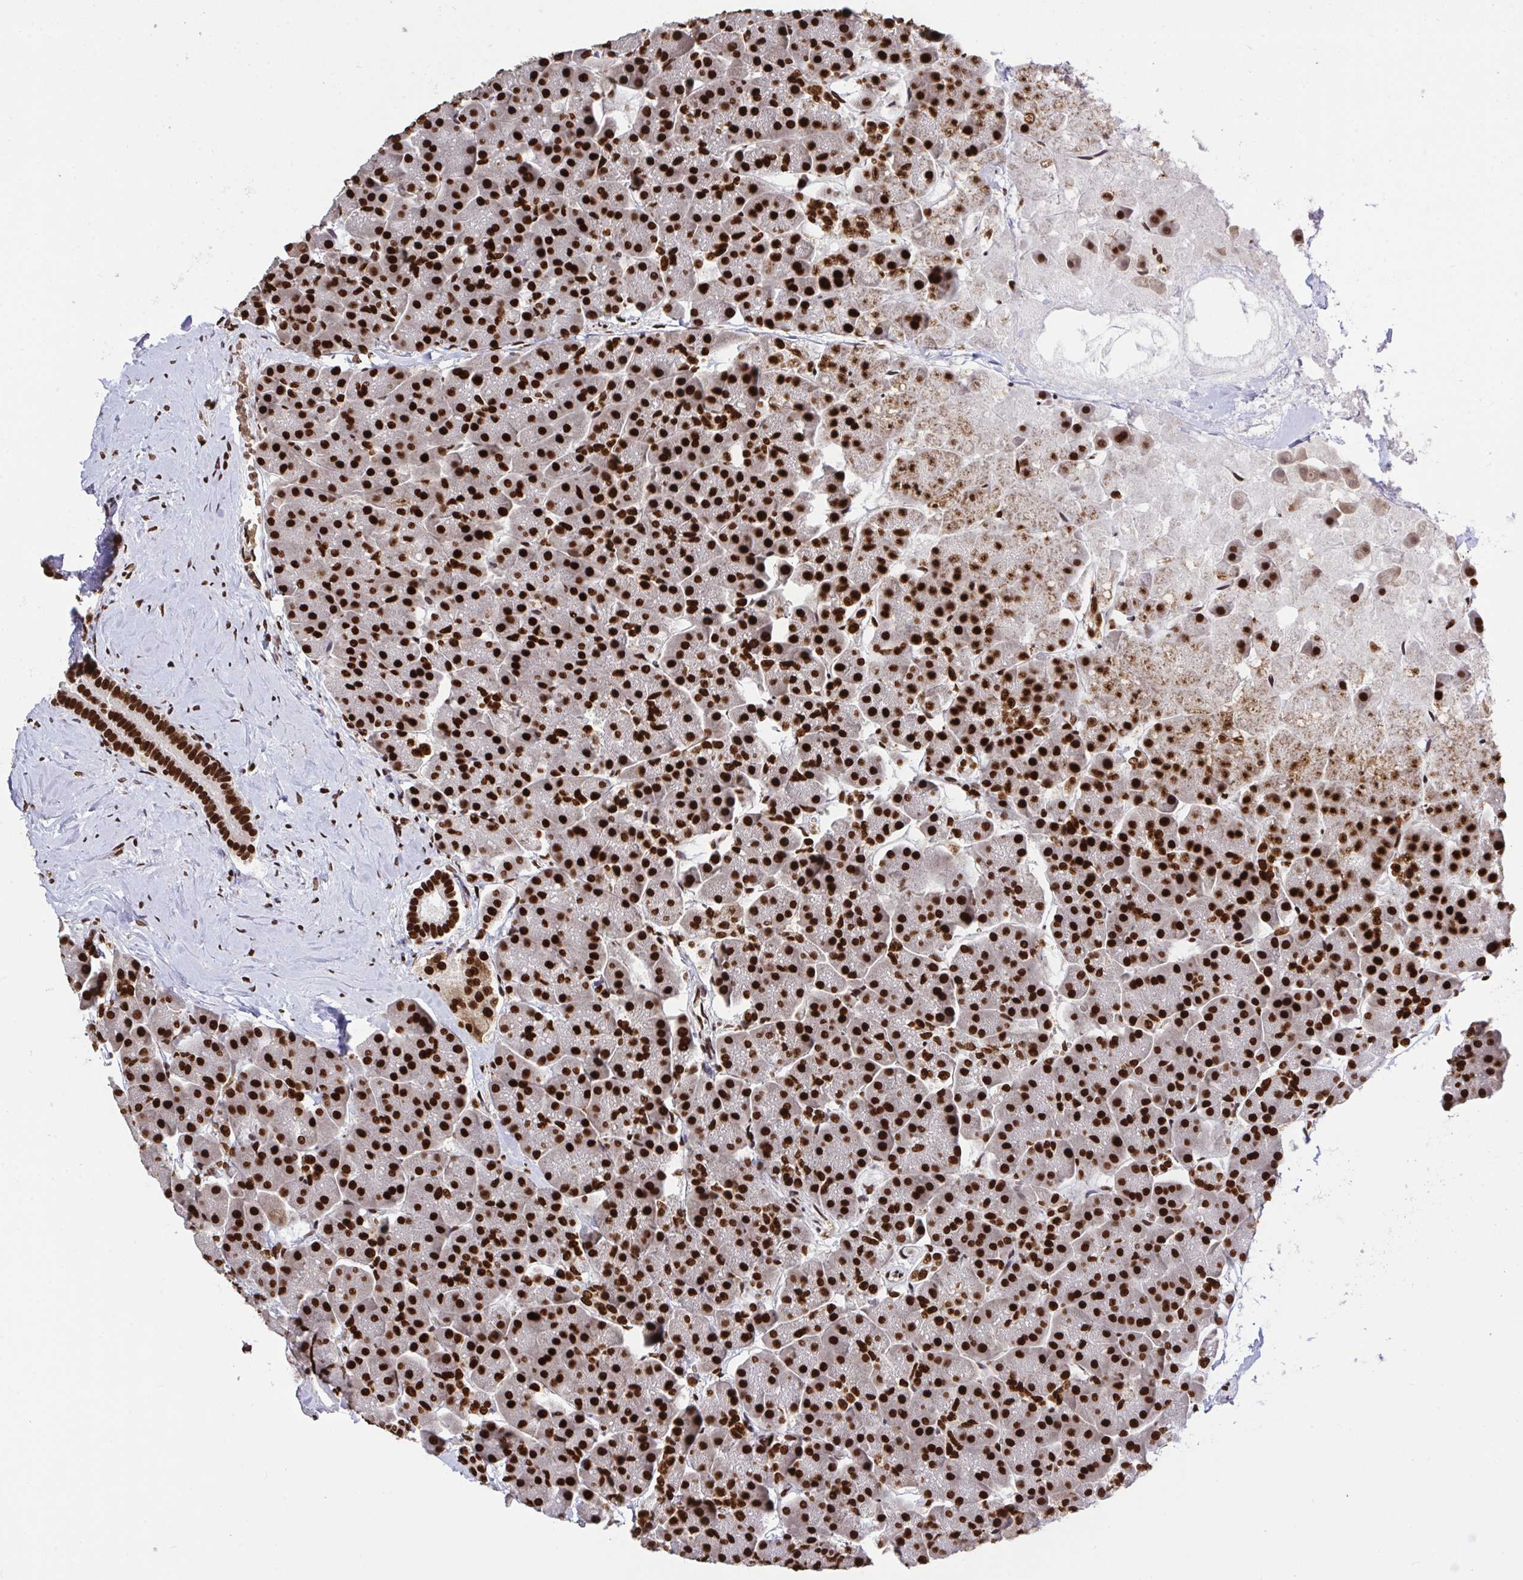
{"staining": {"intensity": "strong", "quantity": ">75%", "location": "nuclear"}, "tissue": "pancreas", "cell_type": "Exocrine glandular cells", "image_type": "normal", "snomed": [{"axis": "morphology", "description": "Normal tissue, NOS"}, {"axis": "topography", "description": "Pancreas"}, {"axis": "topography", "description": "Peripheral nerve tissue"}], "caption": "This histopathology image reveals immunohistochemistry (IHC) staining of unremarkable pancreas, with high strong nuclear staining in approximately >75% of exocrine glandular cells.", "gene": "ENSG00000268083", "patient": {"sex": "male", "age": 54}}